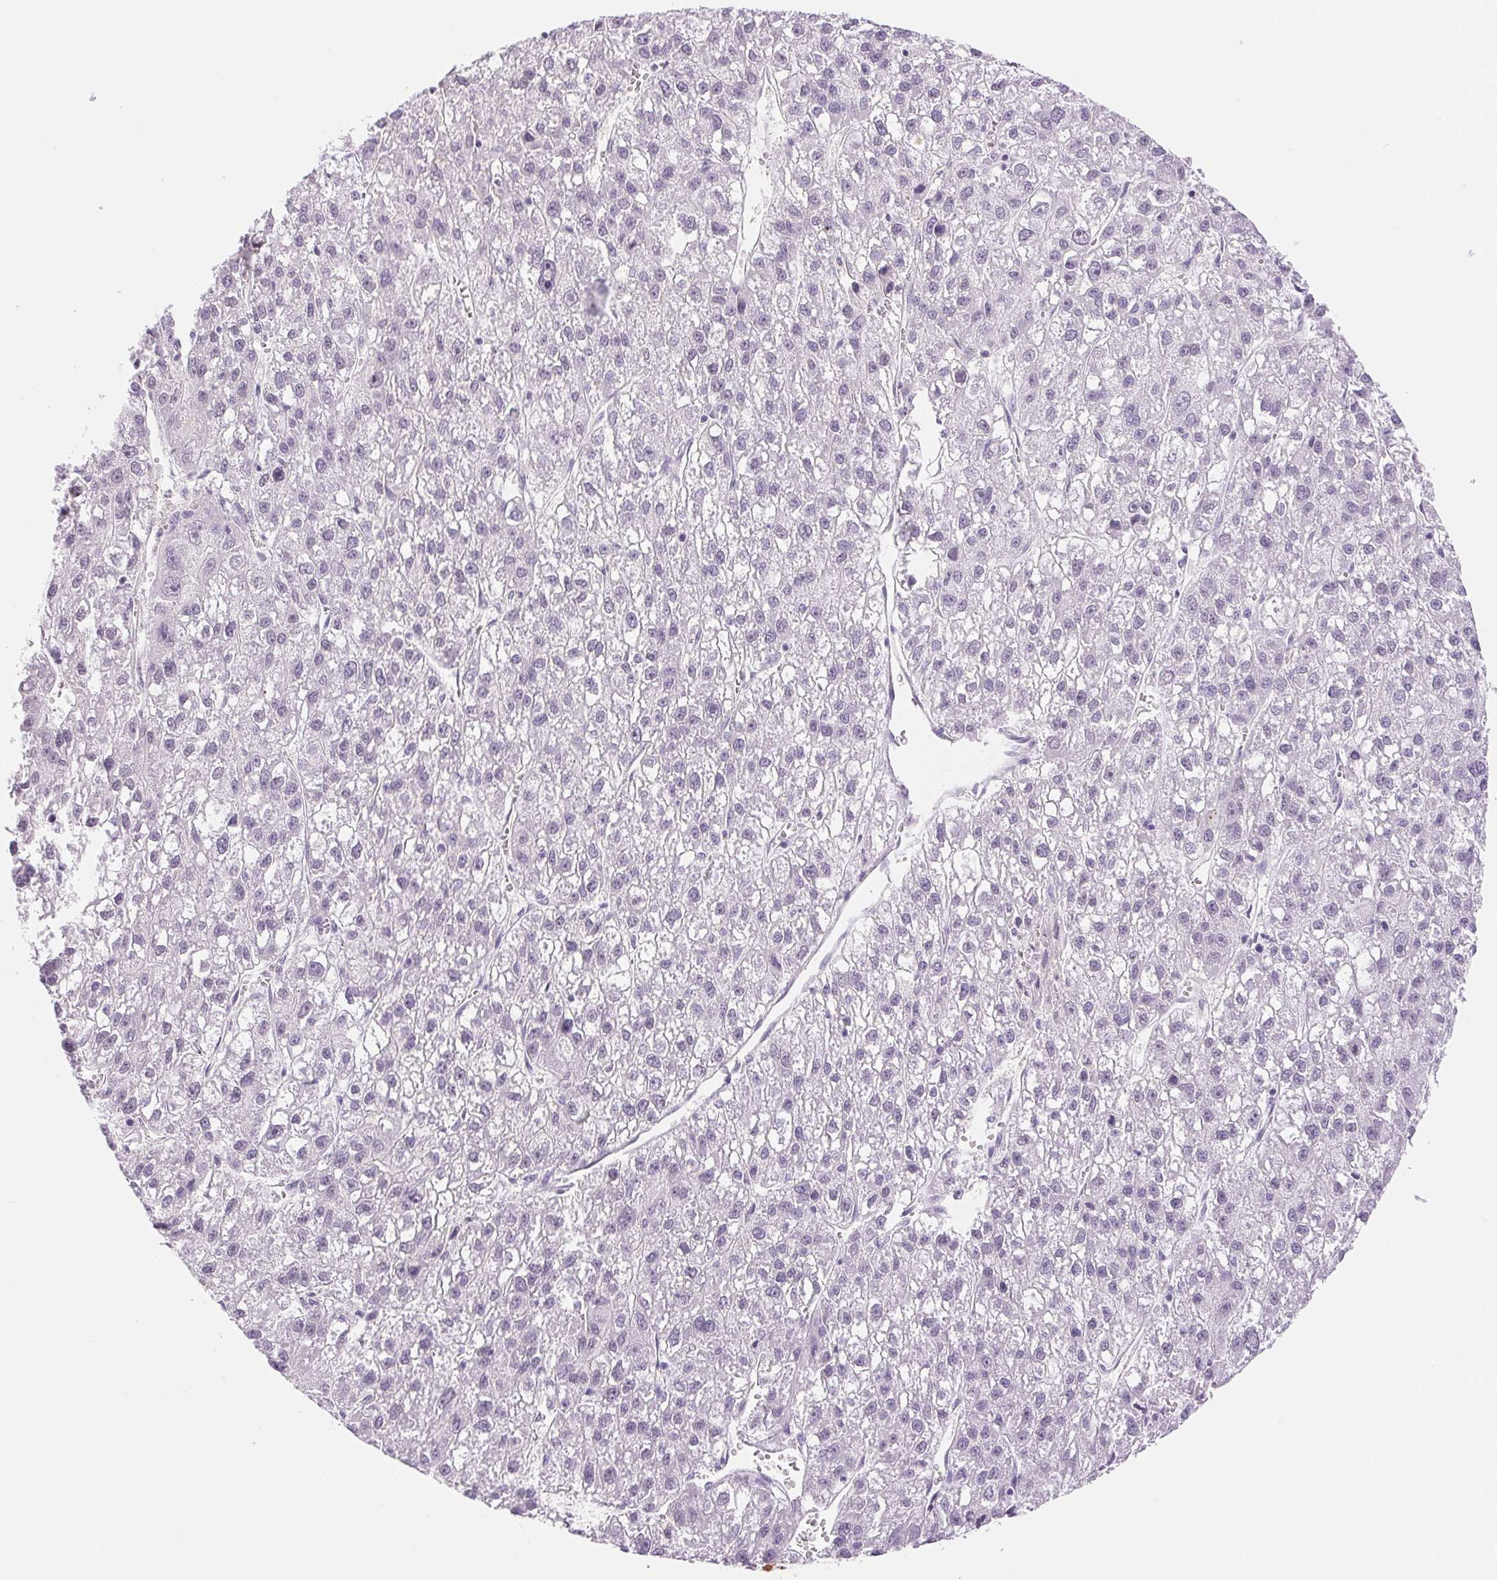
{"staining": {"intensity": "negative", "quantity": "none", "location": "none"}, "tissue": "liver cancer", "cell_type": "Tumor cells", "image_type": "cancer", "snomed": [{"axis": "morphology", "description": "Carcinoma, Hepatocellular, NOS"}, {"axis": "topography", "description": "Liver"}], "caption": "DAB (3,3'-diaminobenzidine) immunohistochemical staining of human hepatocellular carcinoma (liver) demonstrates no significant staining in tumor cells.", "gene": "IFIT1B", "patient": {"sex": "female", "age": 70}}